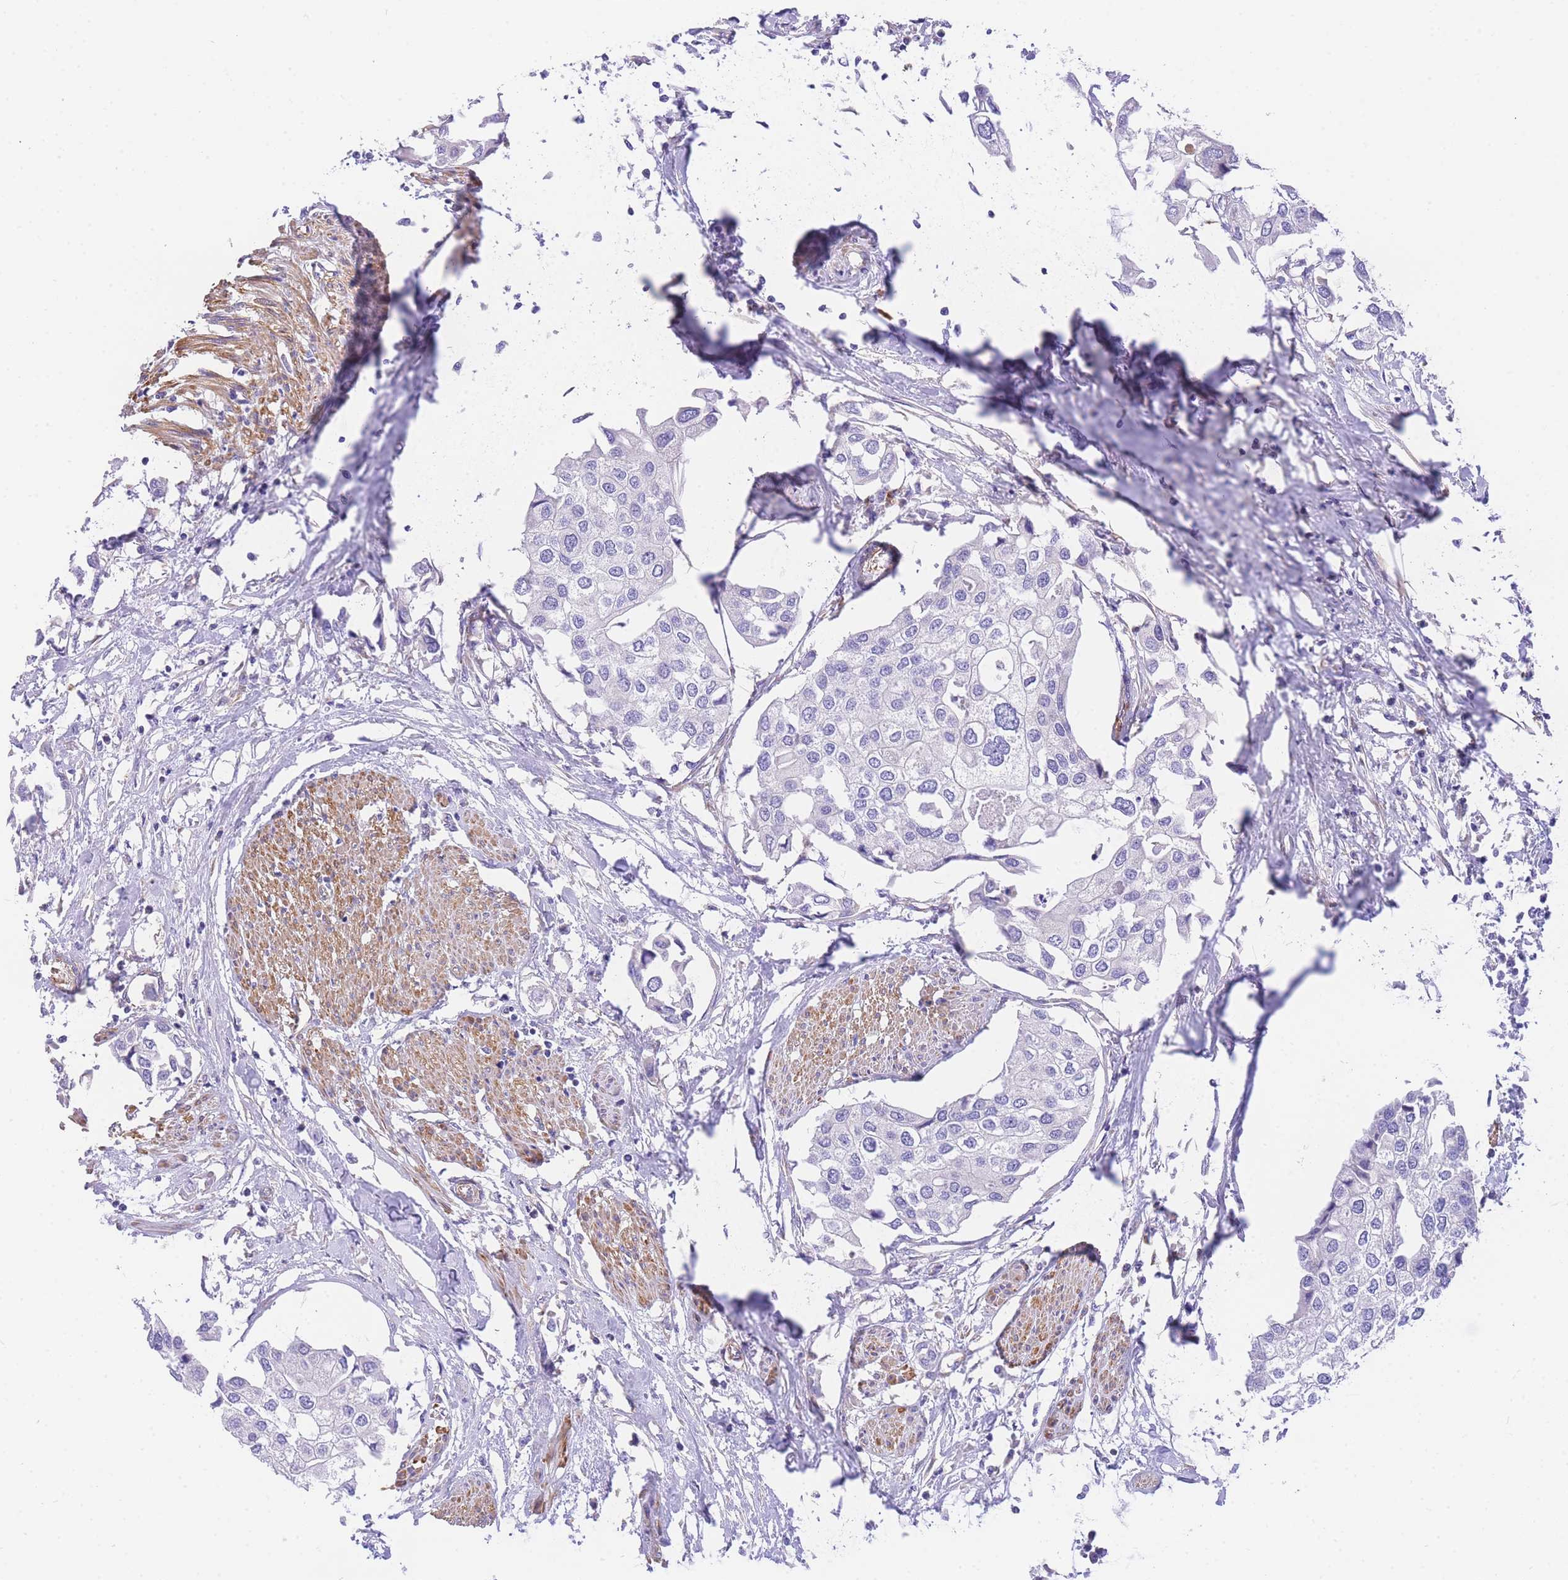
{"staining": {"intensity": "negative", "quantity": "none", "location": "none"}, "tissue": "urothelial cancer", "cell_type": "Tumor cells", "image_type": "cancer", "snomed": [{"axis": "morphology", "description": "Urothelial carcinoma, High grade"}, {"axis": "topography", "description": "Urinary bladder"}], "caption": "The micrograph reveals no staining of tumor cells in urothelial cancer.", "gene": "MTRES1", "patient": {"sex": "male", "age": 64}}